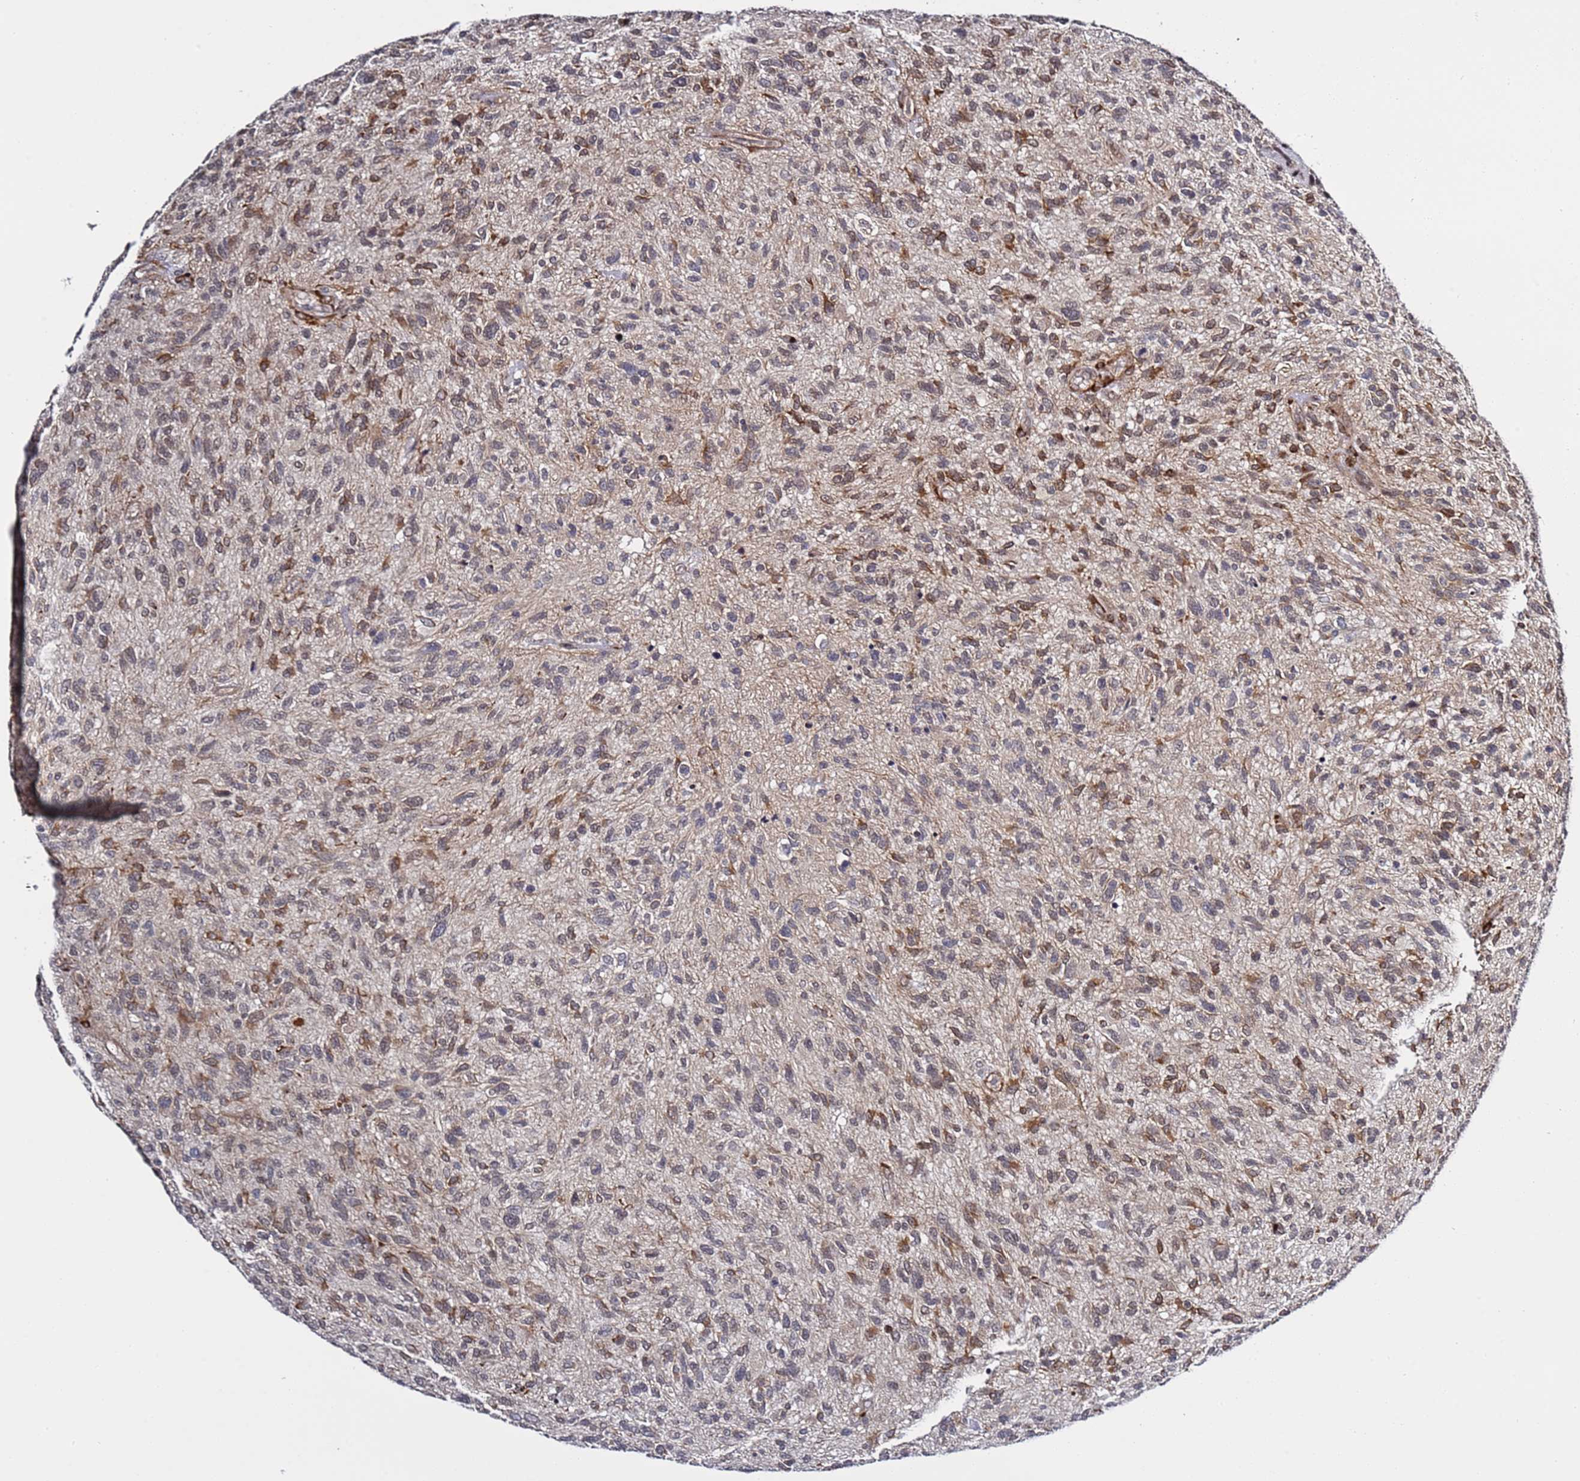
{"staining": {"intensity": "weak", "quantity": "25%-75%", "location": "cytoplasmic/membranous,nuclear"}, "tissue": "glioma", "cell_type": "Tumor cells", "image_type": "cancer", "snomed": [{"axis": "morphology", "description": "Glioma, malignant, High grade"}, {"axis": "topography", "description": "Brain"}], "caption": "Immunohistochemical staining of glioma exhibits low levels of weak cytoplasmic/membranous and nuclear expression in approximately 25%-75% of tumor cells.", "gene": "POLR2D", "patient": {"sex": "male", "age": 47}}